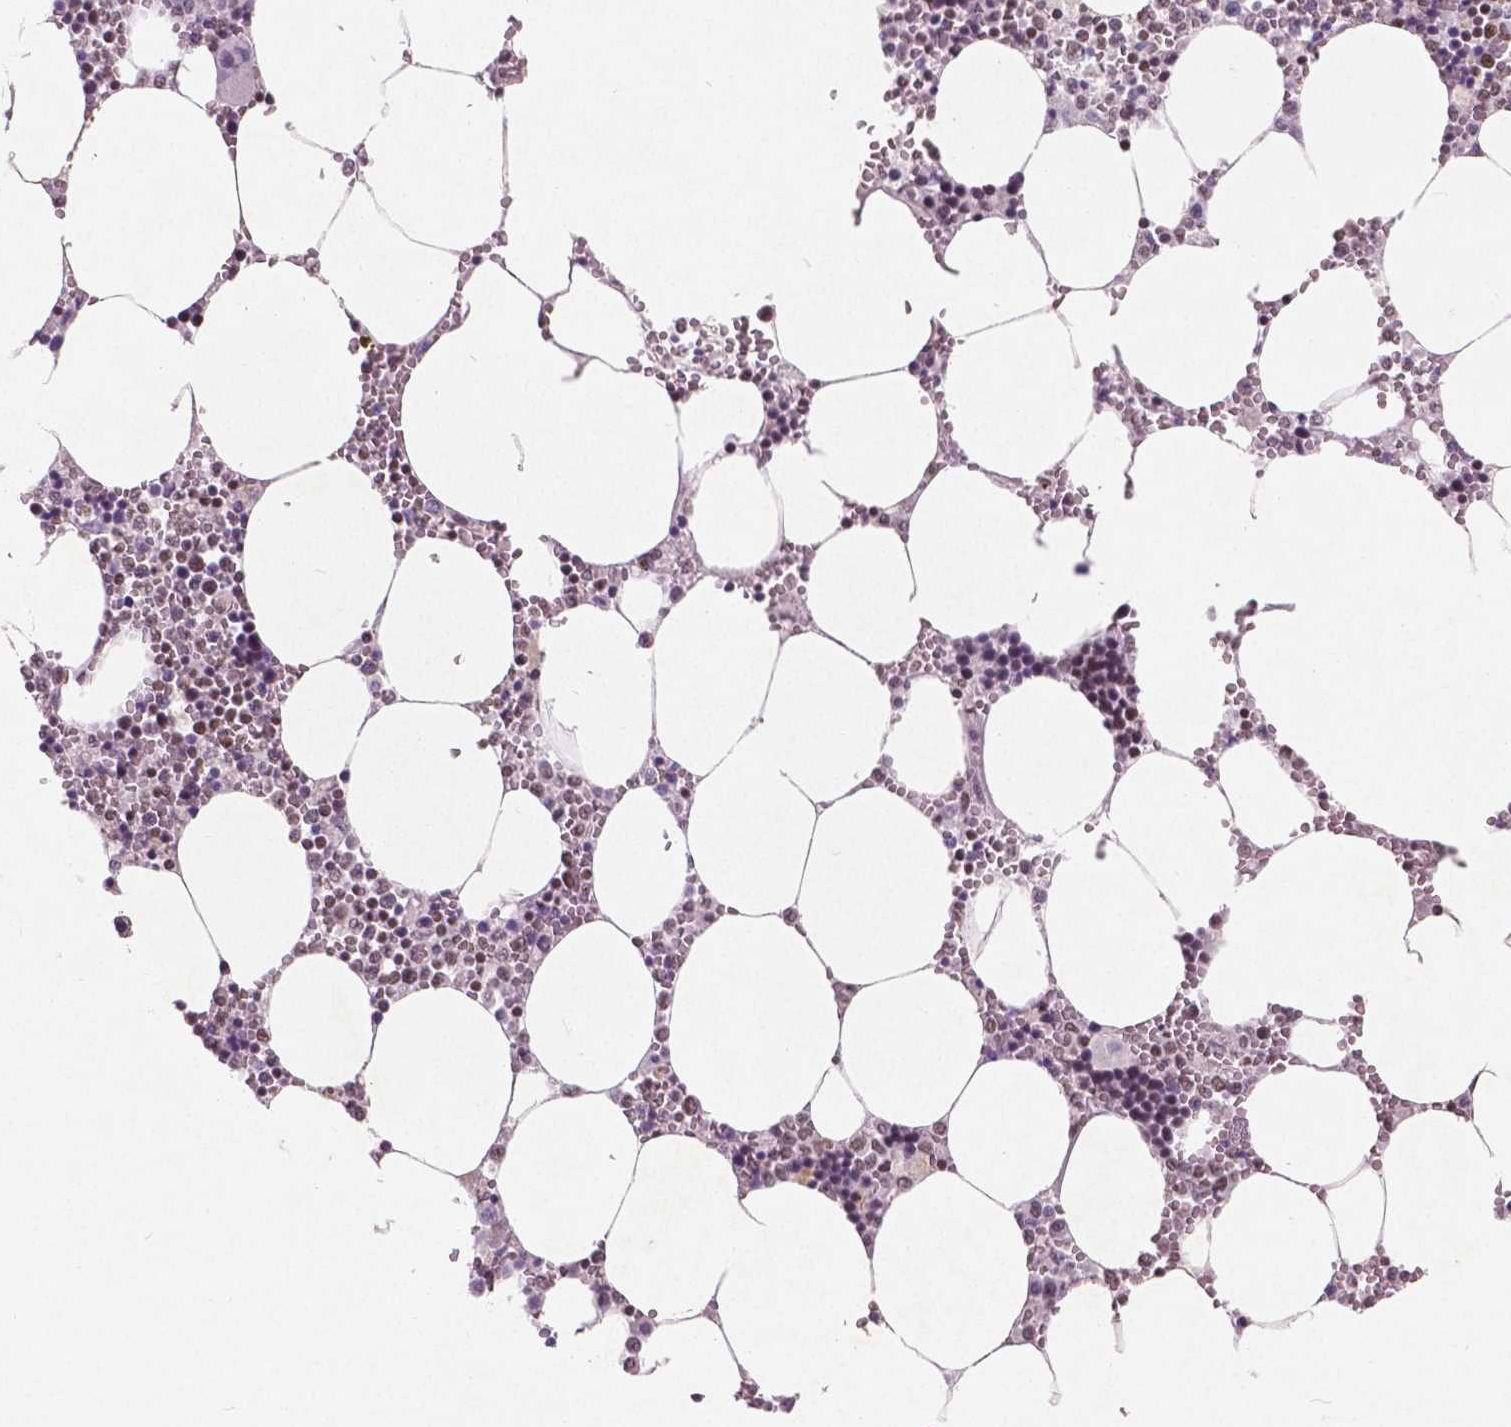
{"staining": {"intensity": "moderate", "quantity": ">75%", "location": "nuclear"}, "tissue": "bone marrow", "cell_type": "Hematopoietic cells", "image_type": "normal", "snomed": [{"axis": "morphology", "description": "Normal tissue, NOS"}, {"axis": "topography", "description": "Bone marrow"}], "caption": "Hematopoietic cells reveal medium levels of moderate nuclear expression in about >75% of cells in unremarkable human bone marrow.", "gene": "BRD4", "patient": {"sex": "male", "age": 54}}